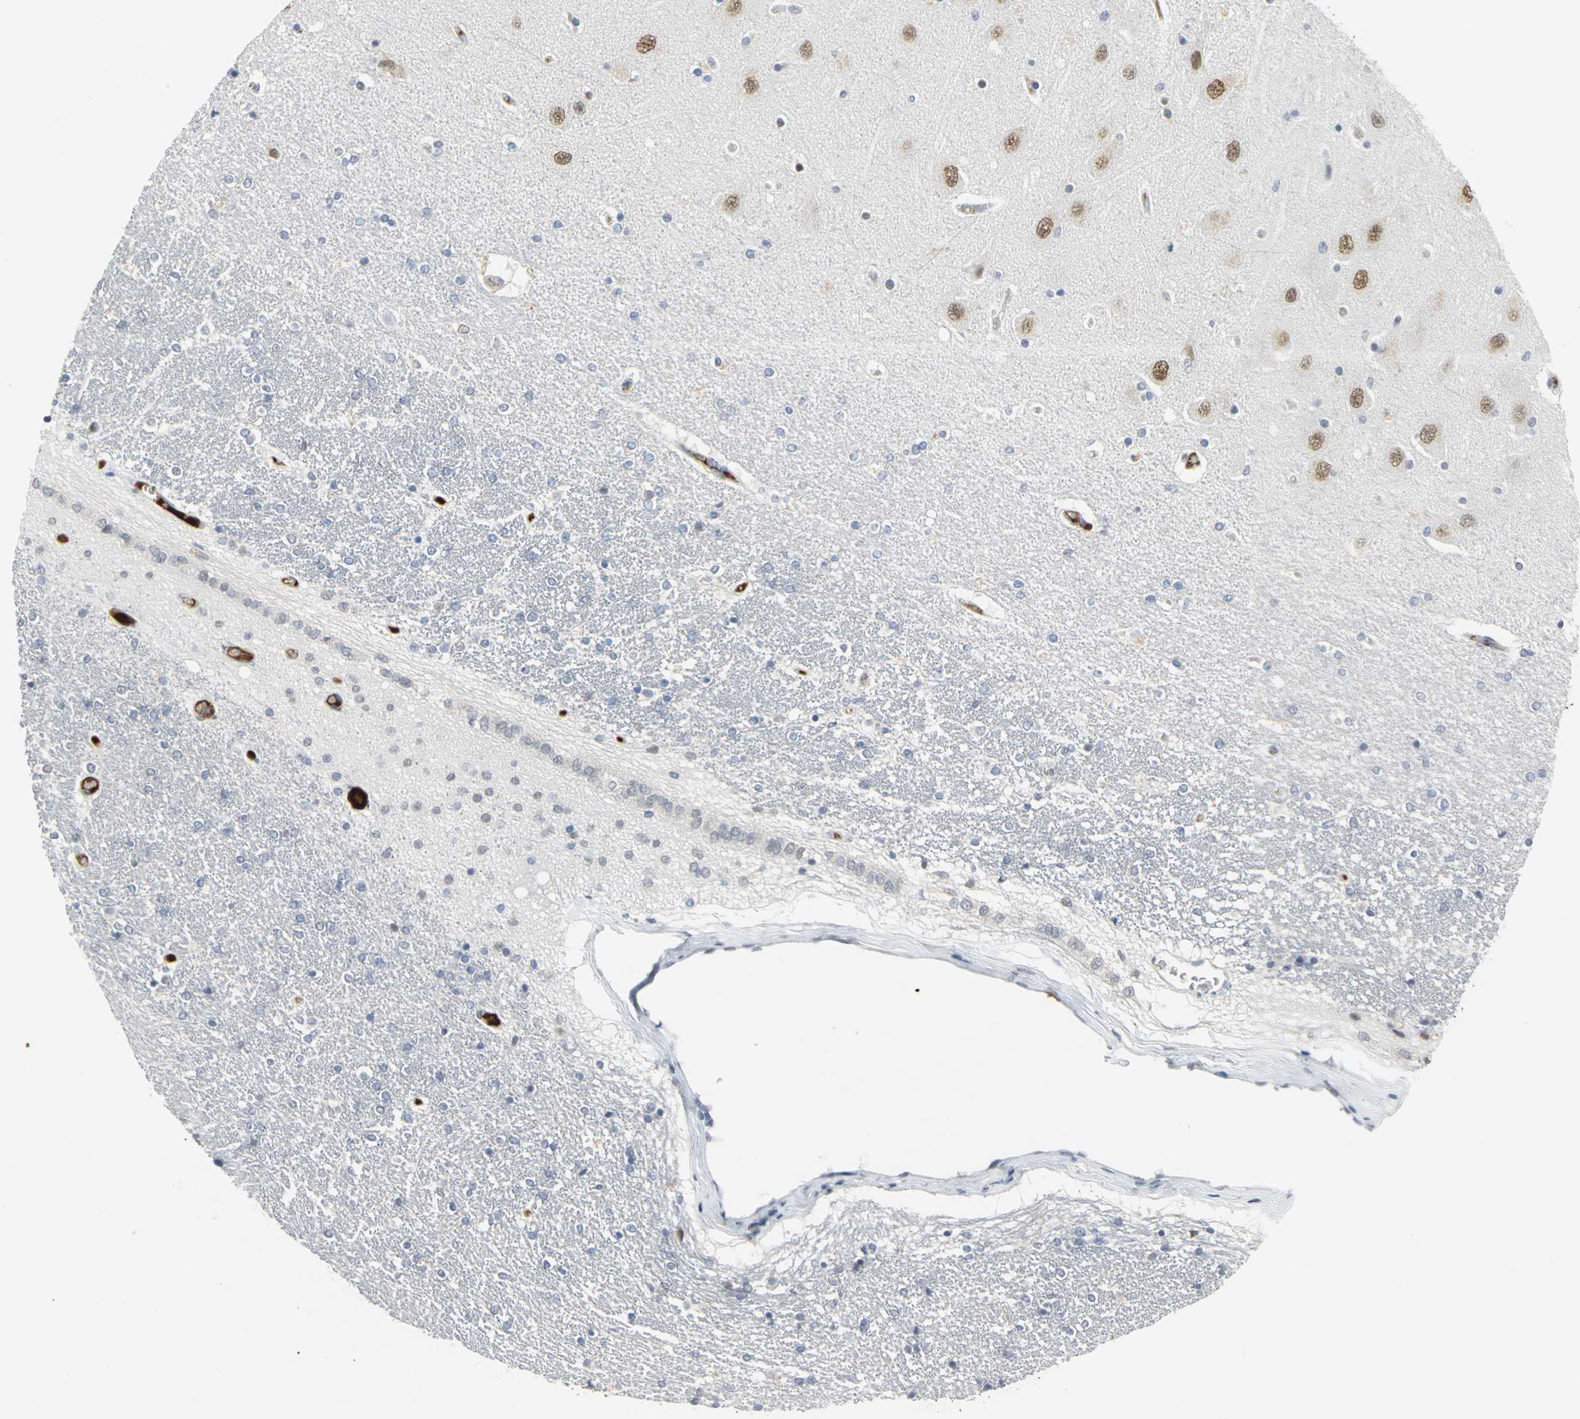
{"staining": {"intensity": "moderate", "quantity": "<25%", "location": "nuclear"}, "tissue": "hippocampus", "cell_type": "Glial cells", "image_type": "normal", "snomed": [{"axis": "morphology", "description": "Normal tissue, NOS"}, {"axis": "topography", "description": "Hippocampus"}], "caption": "Glial cells demonstrate moderate nuclear staining in approximately <25% of cells in normal hippocampus. (brown staining indicates protein expression, while blue staining denotes nuclei).", "gene": "ZIC1", "patient": {"sex": "female", "age": 54}}